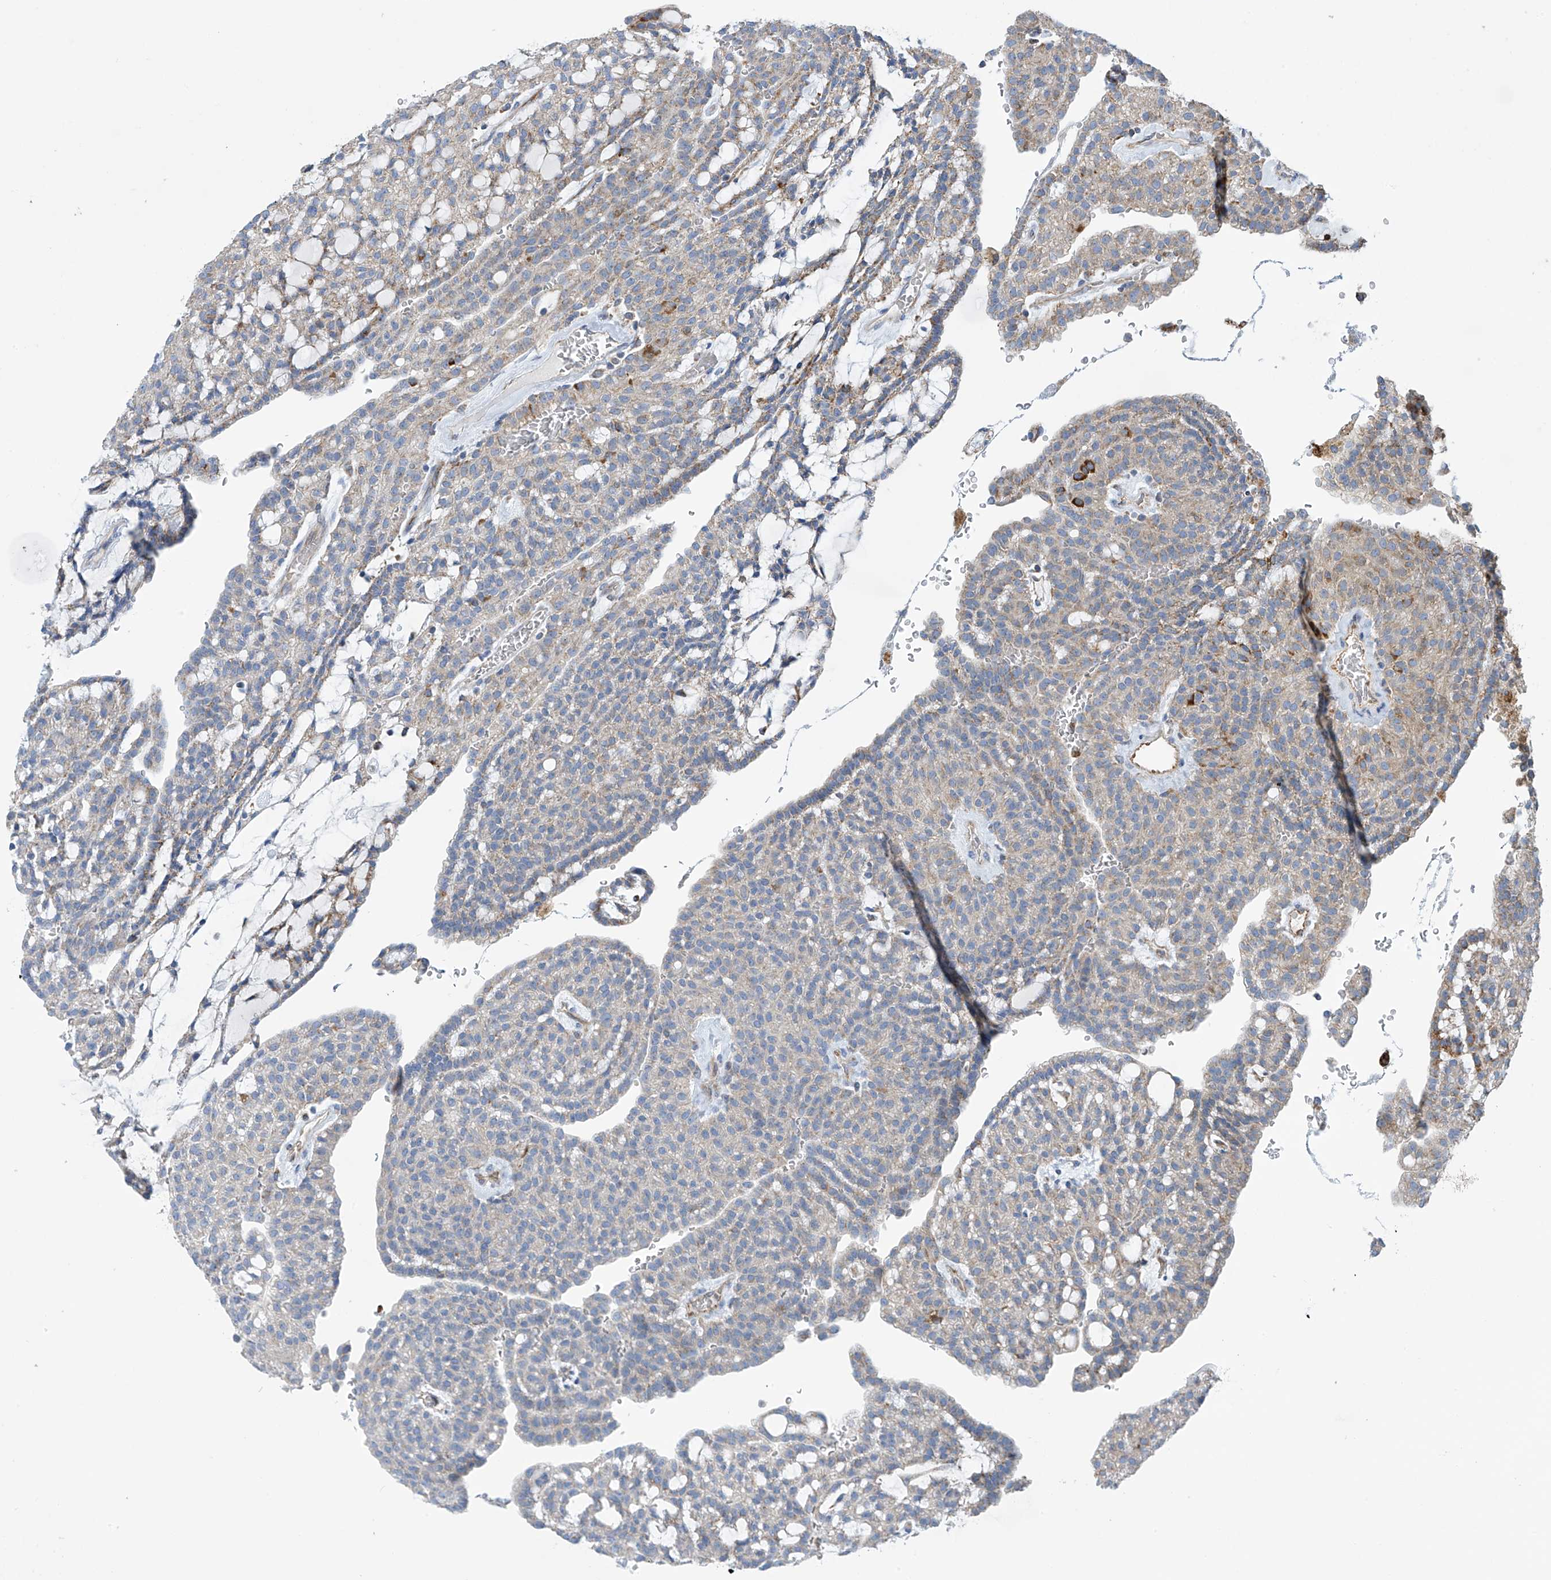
{"staining": {"intensity": "weak", "quantity": "<25%", "location": "cytoplasmic/membranous"}, "tissue": "renal cancer", "cell_type": "Tumor cells", "image_type": "cancer", "snomed": [{"axis": "morphology", "description": "Adenocarcinoma, NOS"}, {"axis": "topography", "description": "Kidney"}], "caption": "Micrograph shows no significant protein staining in tumor cells of renal cancer.", "gene": "EIF5B", "patient": {"sex": "male", "age": 63}}